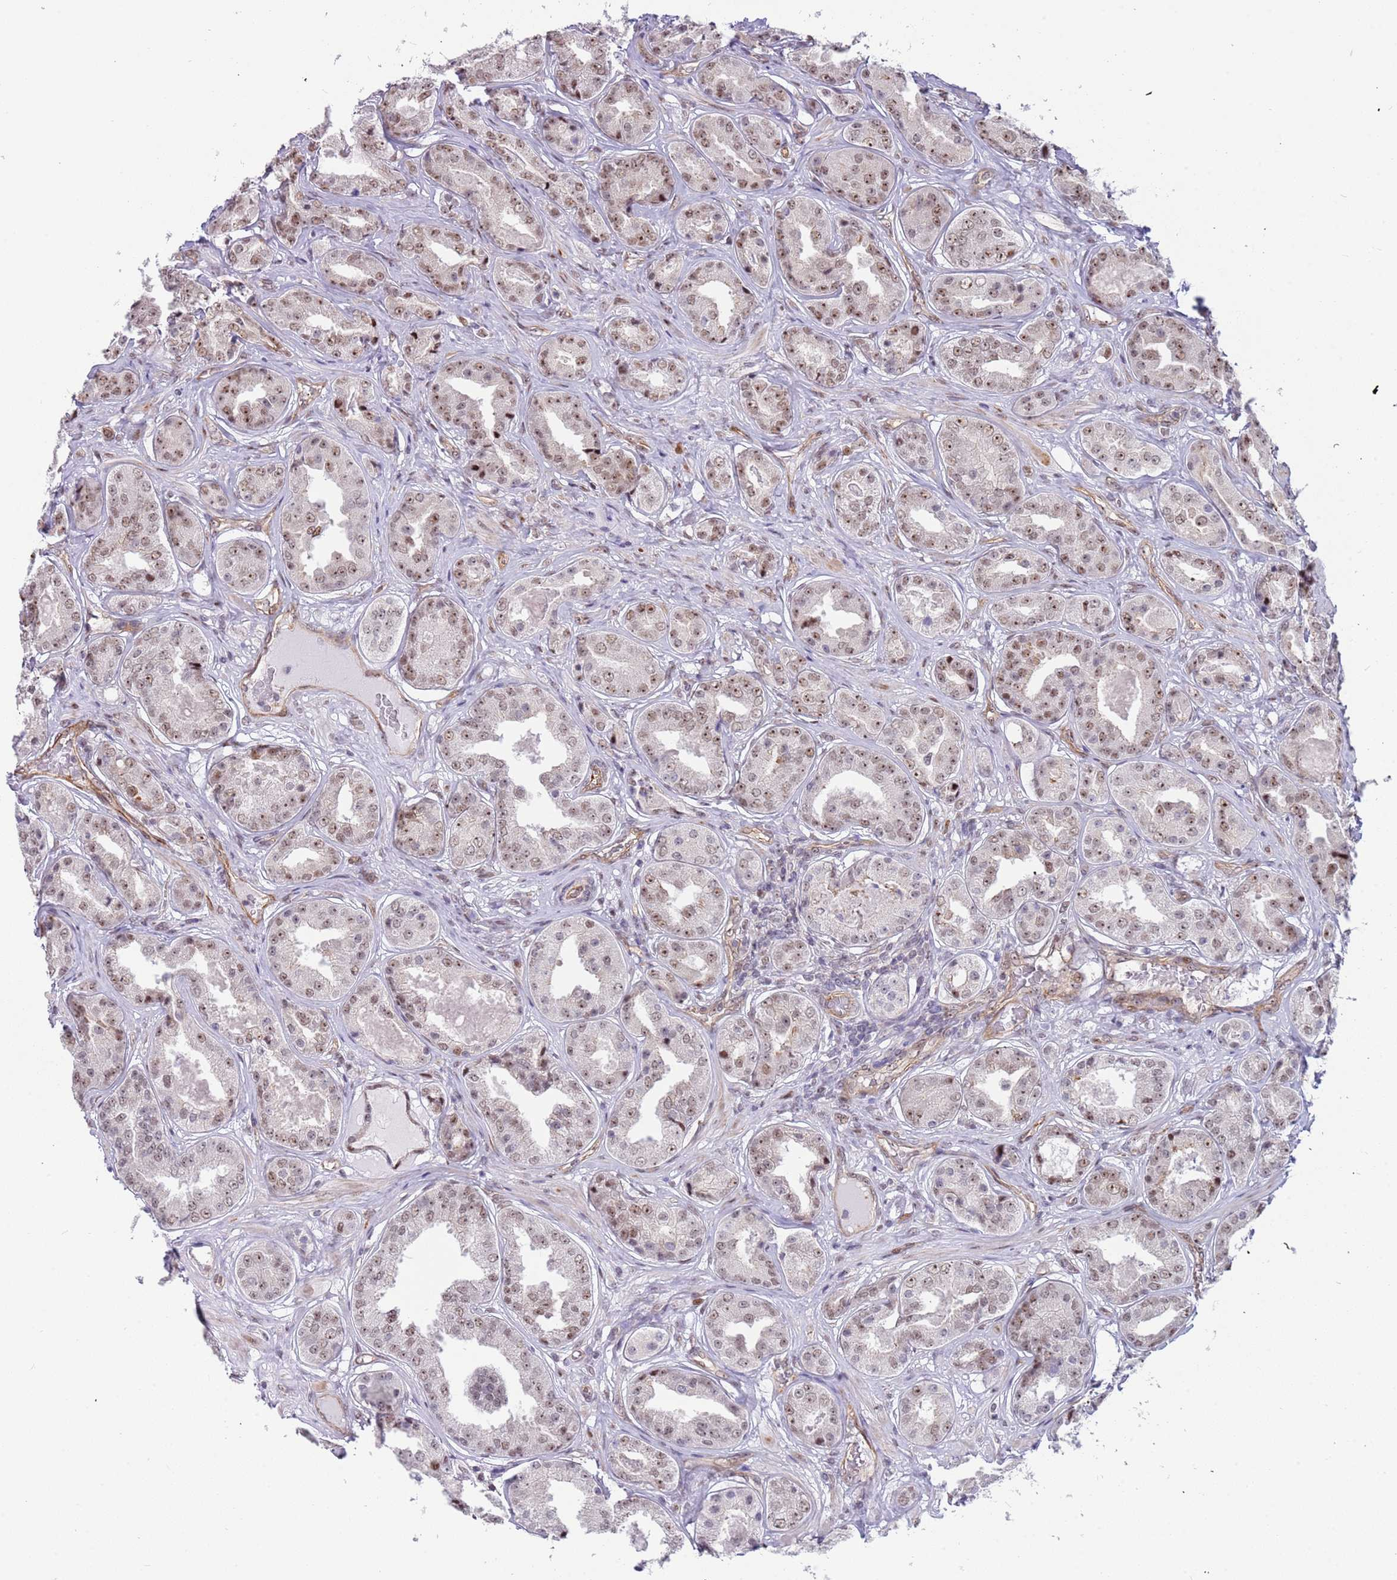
{"staining": {"intensity": "weak", "quantity": ">75%", "location": "nuclear"}, "tissue": "prostate cancer", "cell_type": "Tumor cells", "image_type": "cancer", "snomed": [{"axis": "morphology", "description": "Adenocarcinoma, High grade"}, {"axis": "topography", "description": "Prostate"}], "caption": "Immunohistochemistry (IHC) micrograph of neoplastic tissue: human high-grade adenocarcinoma (prostate) stained using IHC shows low levels of weak protein expression localized specifically in the nuclear of tumor cells, appearing as a nuclear brown color.", "gene": "LRMDA", "patient": {"sex": "male", "age": 63}}